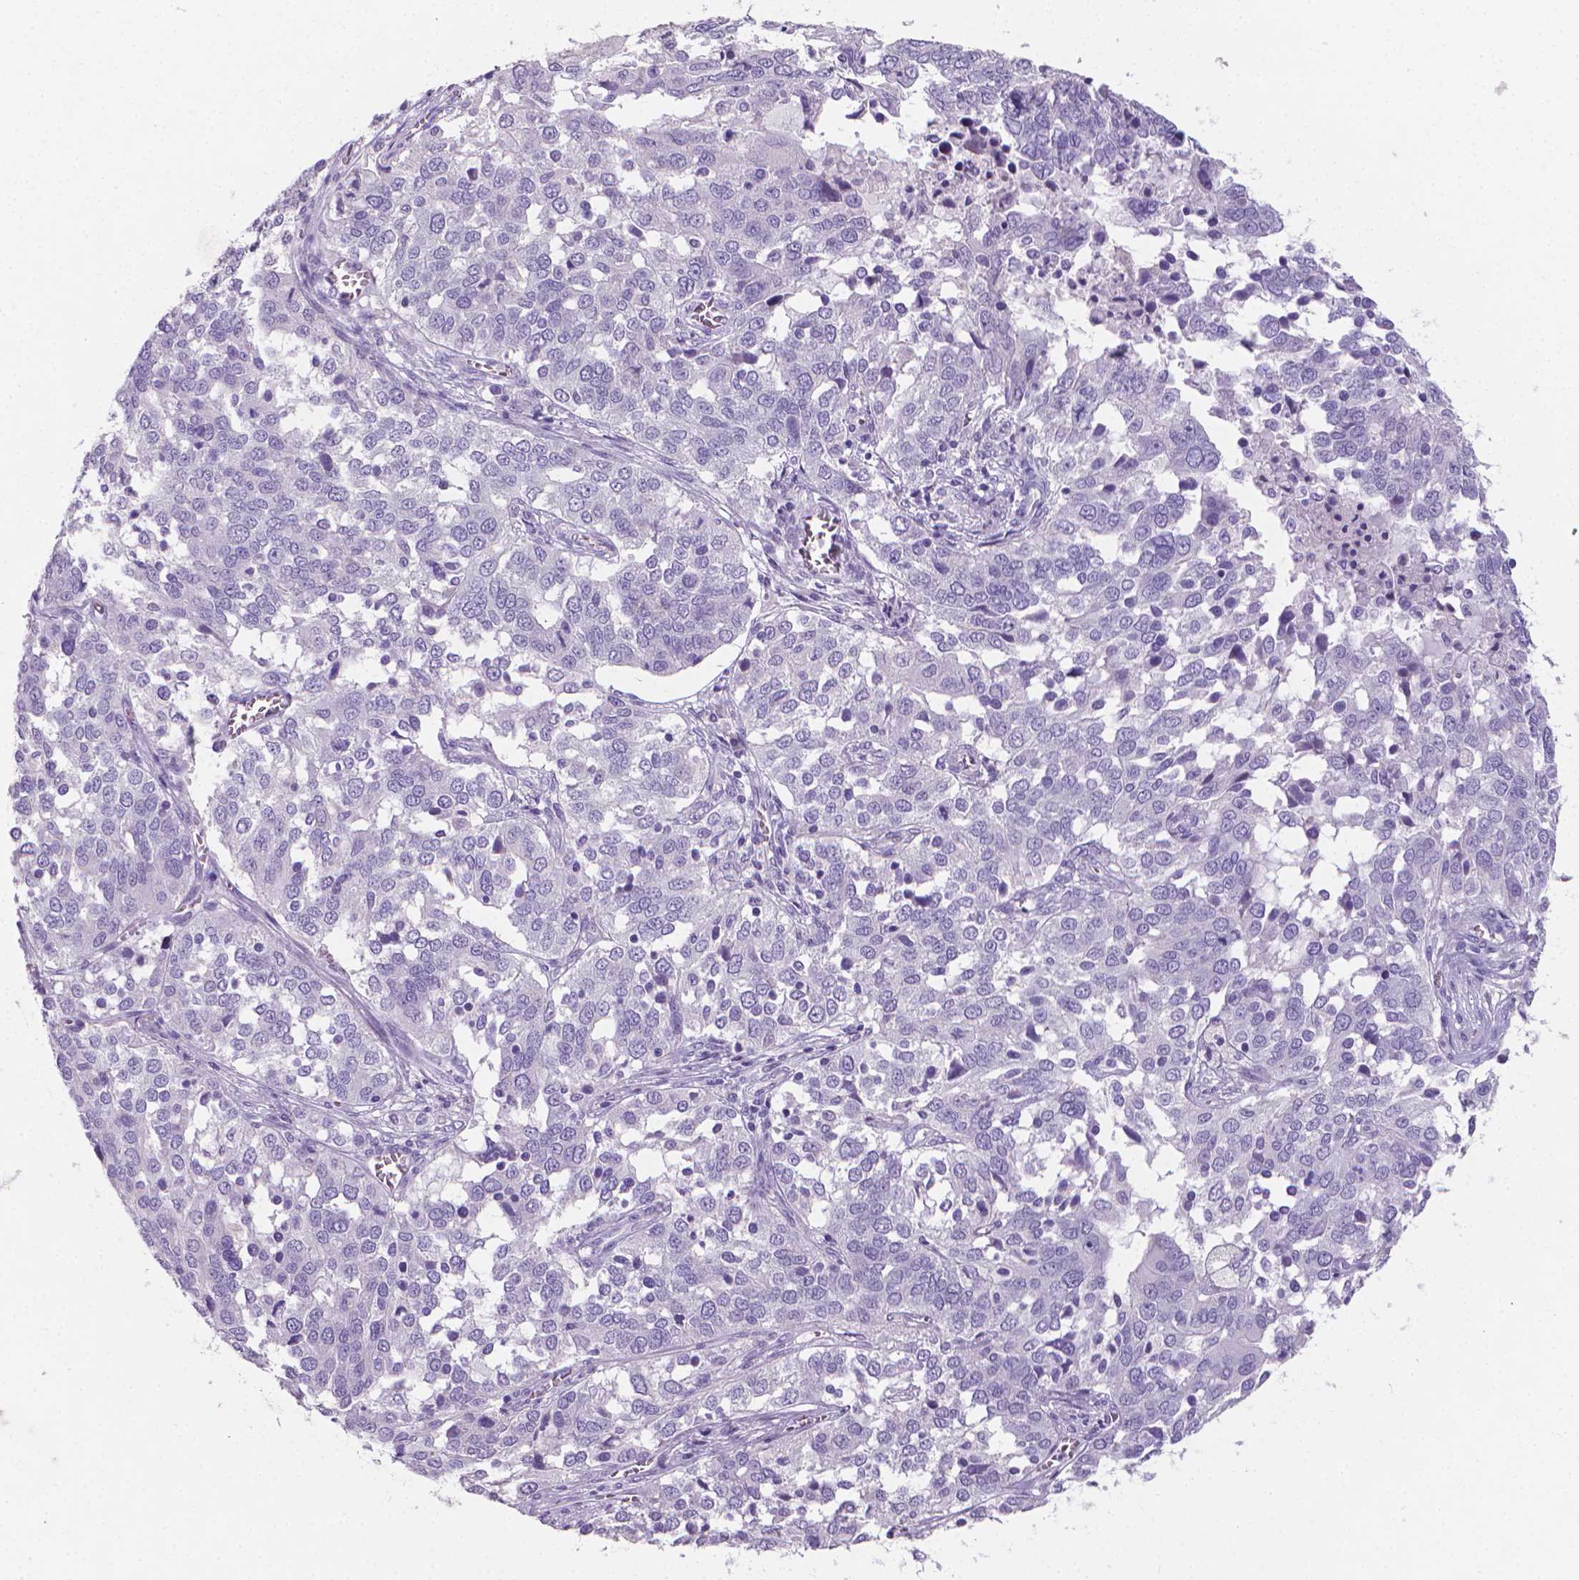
{"staining": {"intensity": "negative", "quantity": "none", "location": "none"}, "tissue": "ovarian cancer", "cell_type": "Tumor cells", "image_type": "cancer", "snomed": [{"axis": "morphology", "description": "Carcinoma, endometroid"}, {"axis": "topography", "description": "Soft tissue"}, {"axis": "topography", "description": "Ovary"}], "caption": "Photomicrograph shows no protein positivity in tumor cells of ovarian cancer (endometroid carcinoma) tissue.", "gene": "XPNPEP2", "patient": {"sex": "female", "age": 52}}